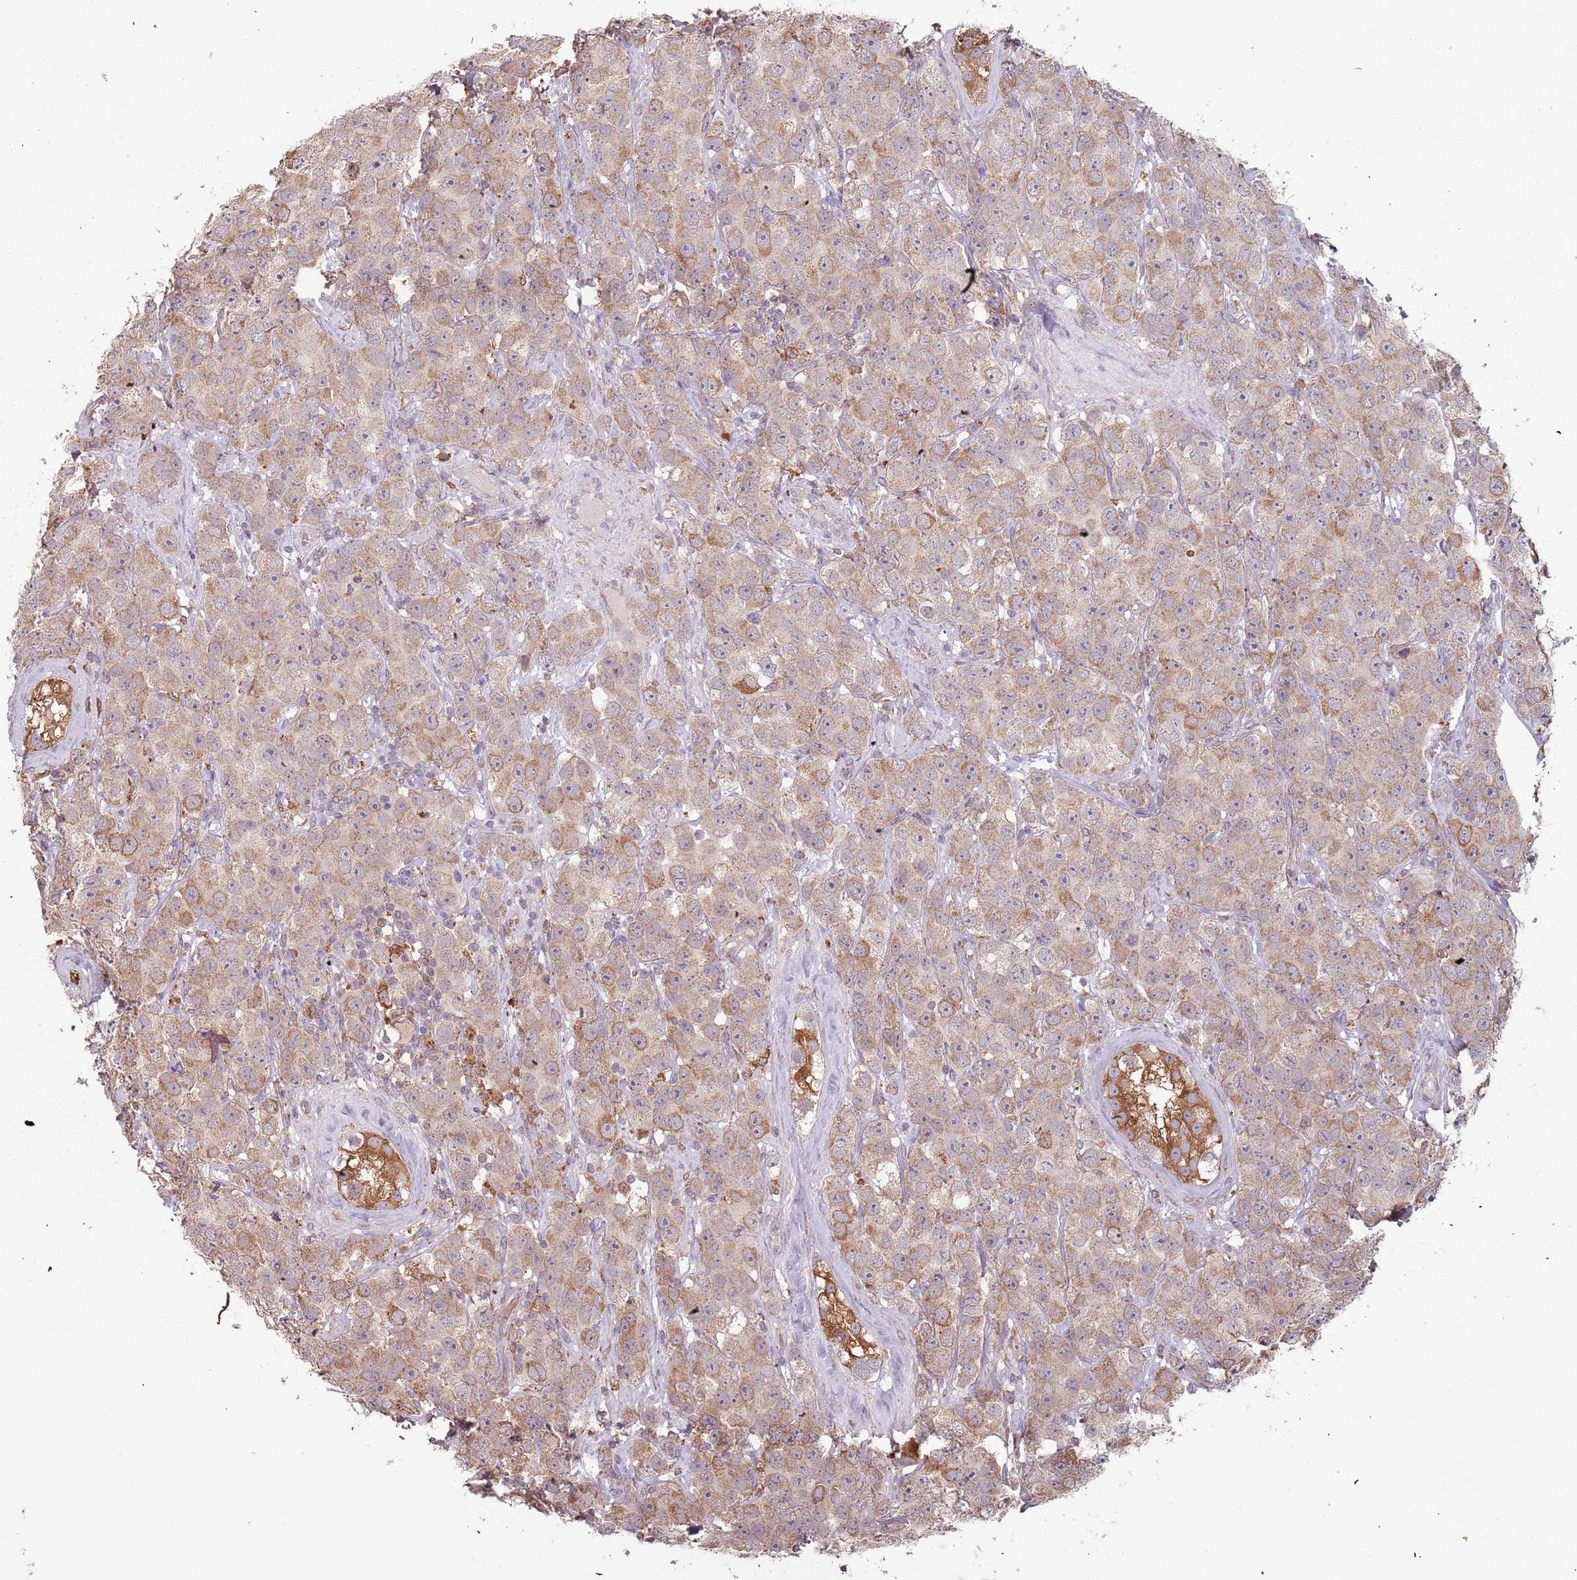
{"staining": {"intensity": "moderate", "quantity": ">75%", "location": "cytoplasmic/membranous"}, "tissue": "testis cancer", "cell_type": "Tumor cells", "image_type": "cancer", "snomed": [{"axis": "morphology", "description": "Seminoma, NOS"}, {"axis": "topography", "description": "Testis"}], "caption": "Human seminoma (testis) stained for a protein (brown) shows moderate cytoplasmic/membranous positive positivity in about >75% of tumor cells.", "gene": "ATOSB", "patient": {"sex": "male", "age": 28}}